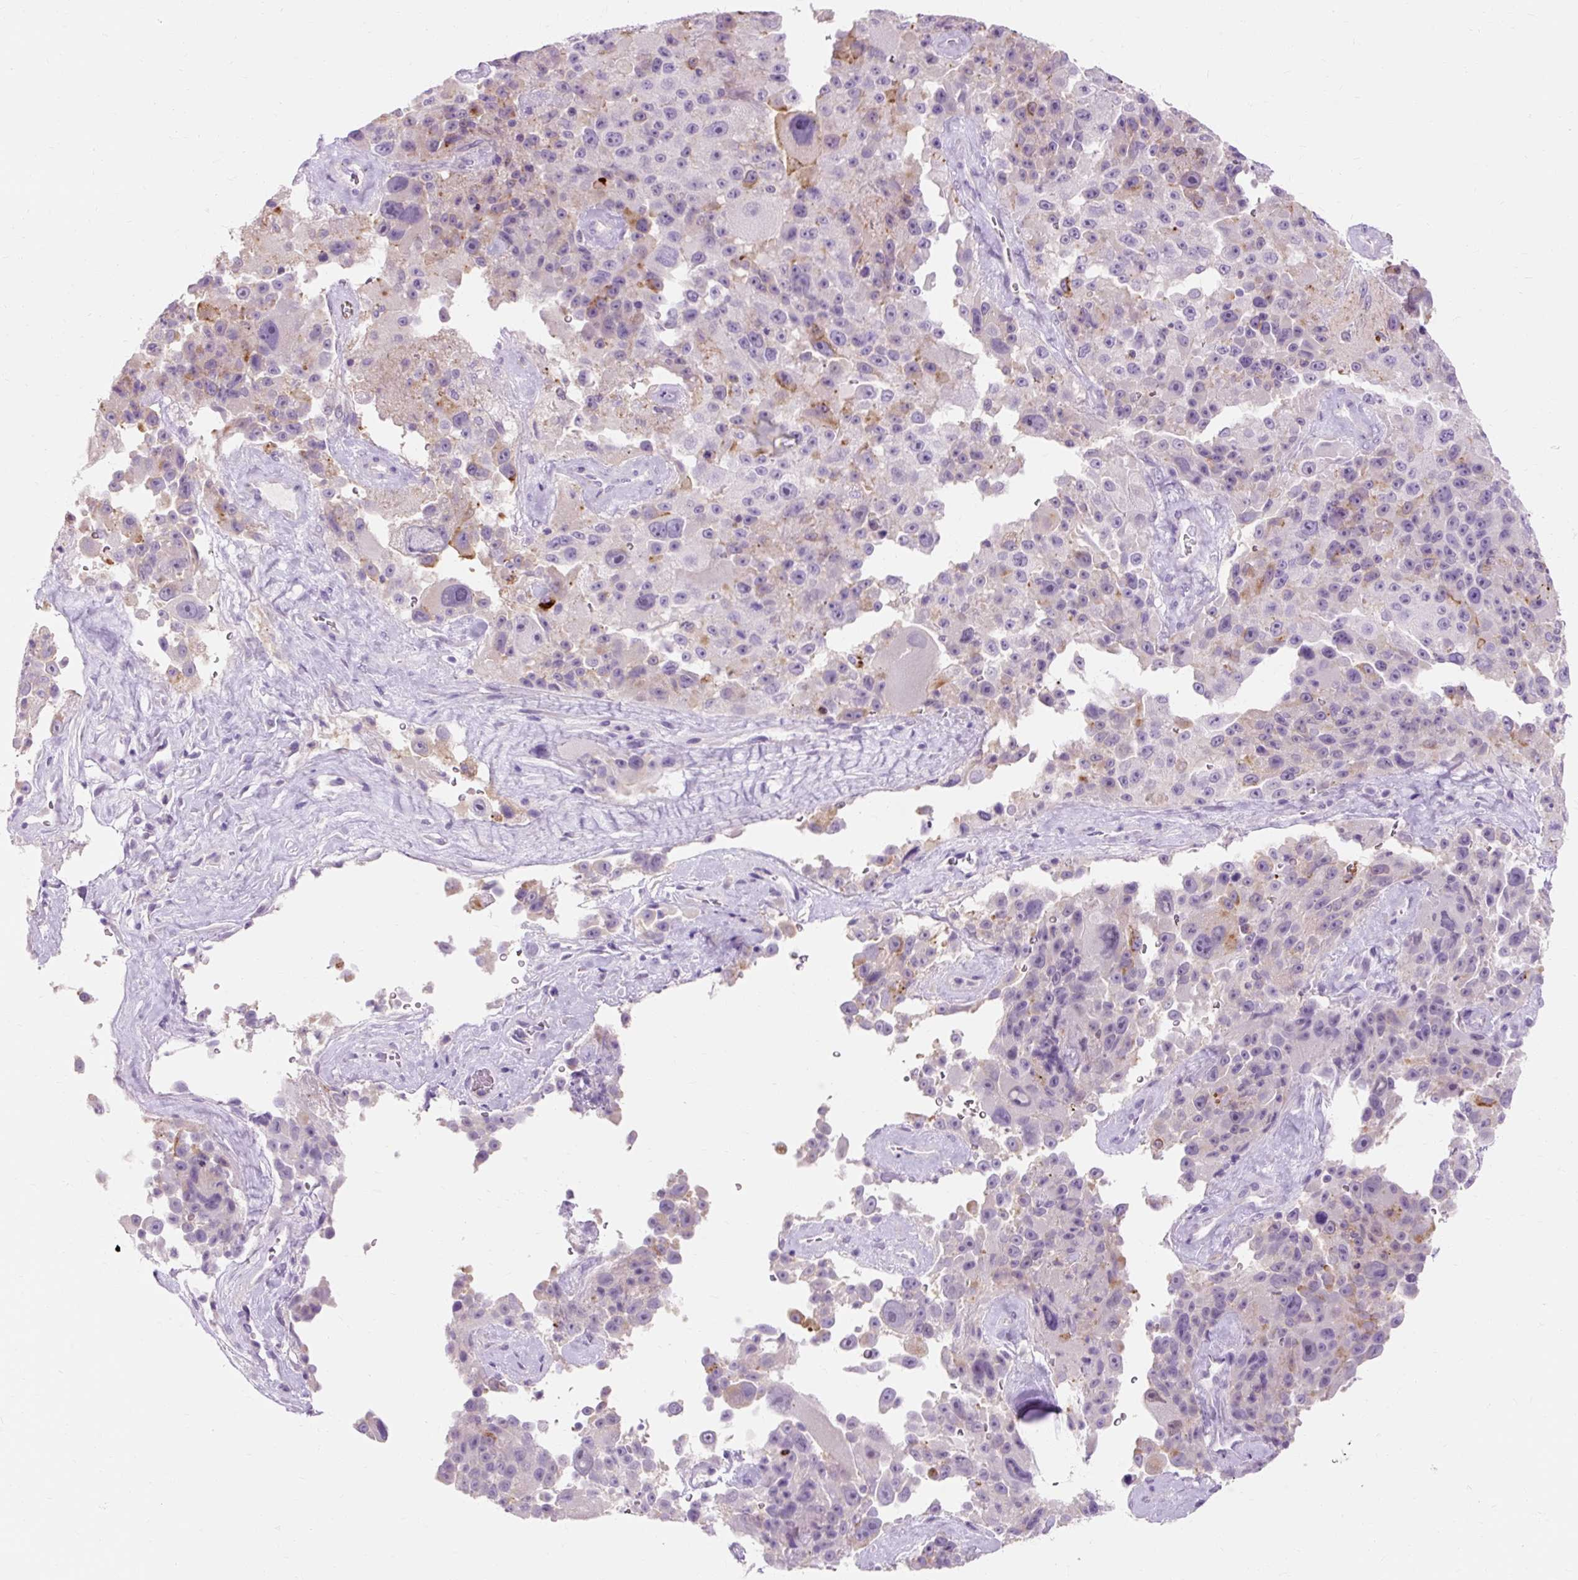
{"staining": {"intensity": "moderate", "quantity": "<25%", "location": "cytoplasmic/membranous"}, "tissue": "melanoma", "cell_type": "Tumor cells", "image_type": "cancer", "snomed": [{"axis": "morphology", "description": "Malignant melanoma, Metastatic site"}, {"axis": "topography", "description": "Lymph node"}], "caption": "There is low levels of moderate cytoplasmic/membranous staining in tumor cells of melanoma, as demonstrated by immunohistochemical staining (brown color).", "gene": "CLDN25", "patient": {"sex": "male", "age": 62}}